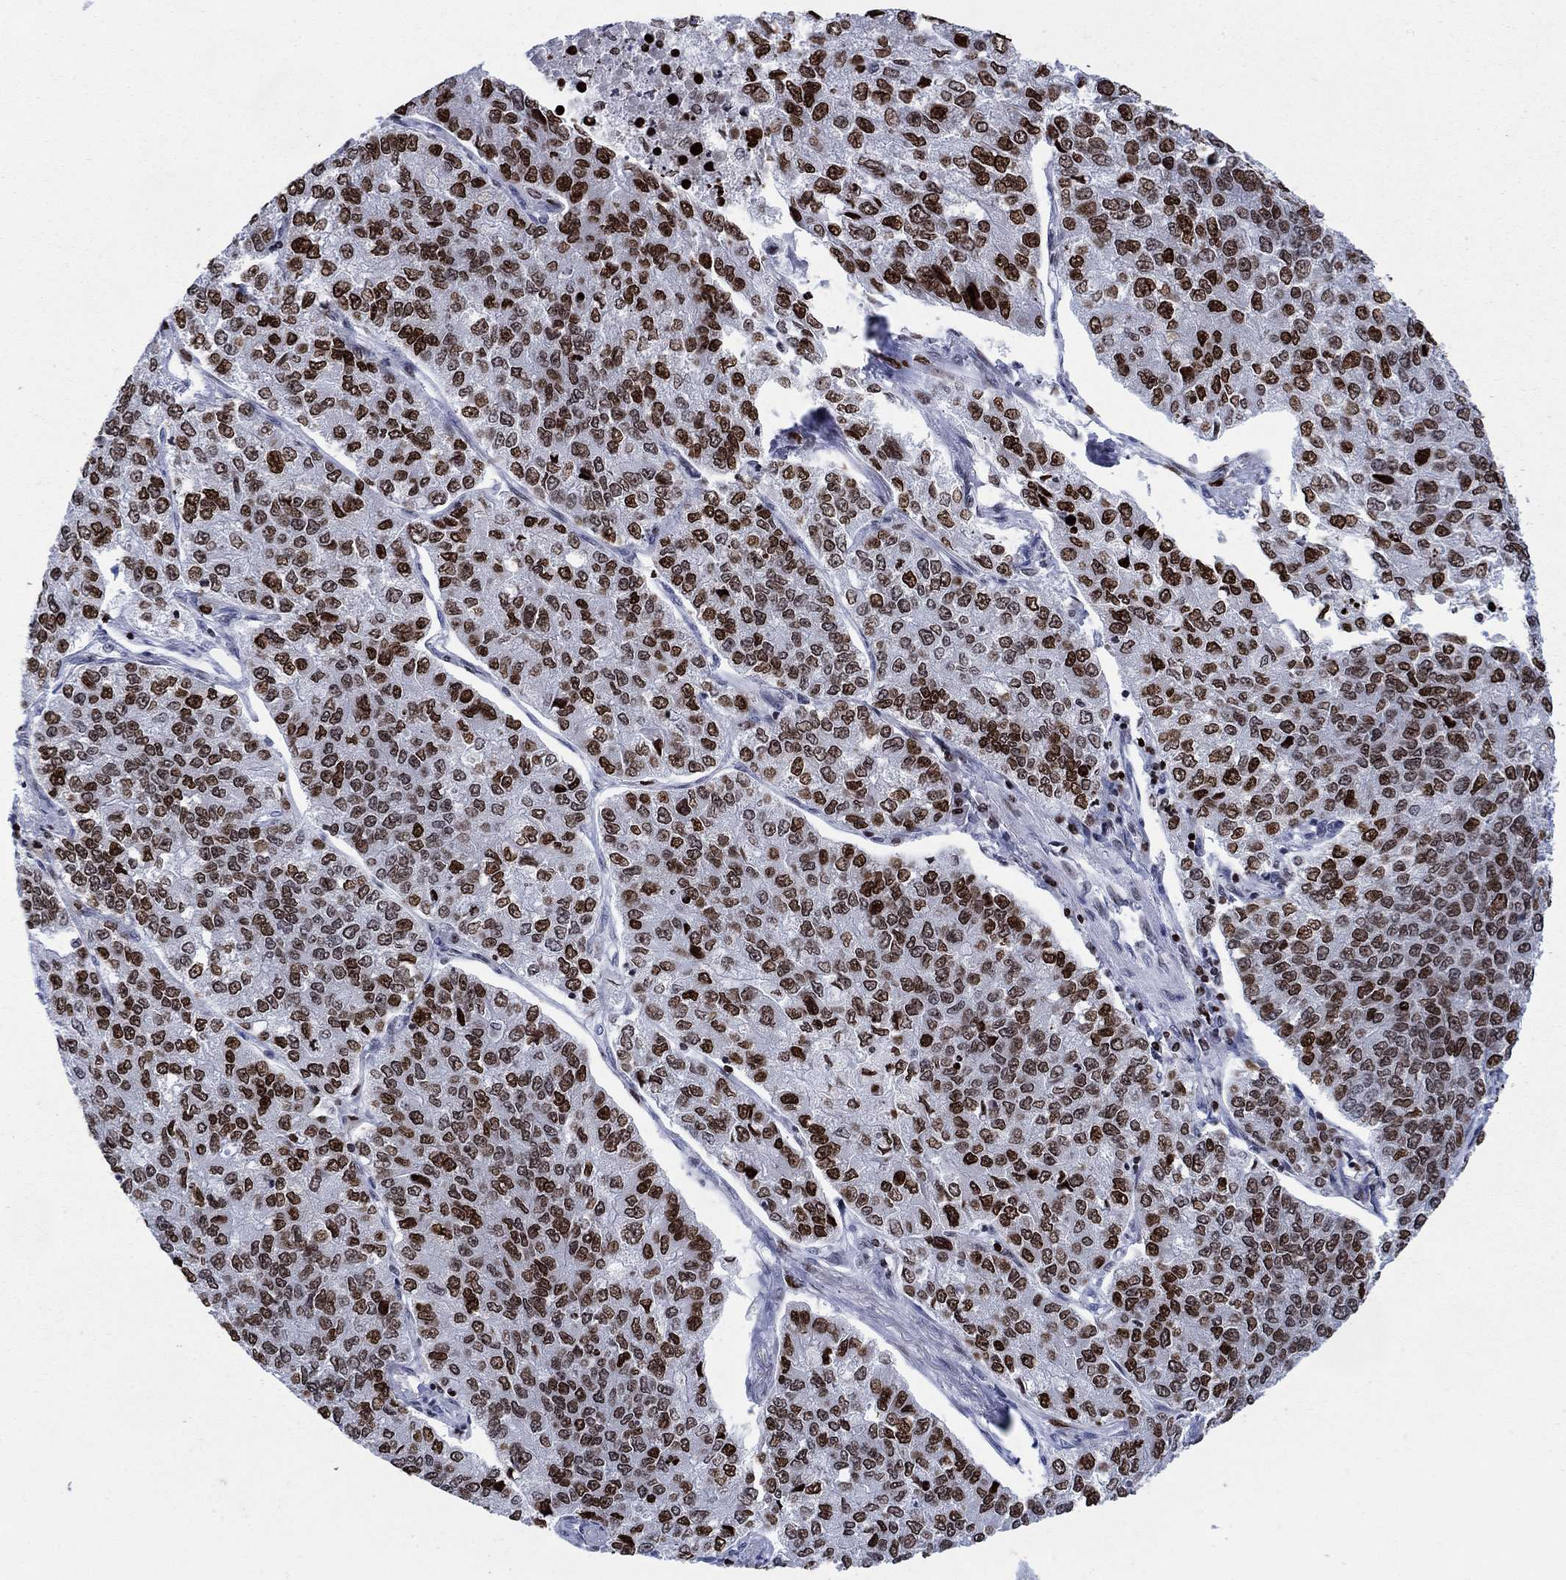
{"staining": {"intensity": "strong", "quantity": "25%-75%", "location": "nuclear"}, "tissue": "lung cancer", "cell_type": "Tumor cells", "image_type": "cancer", "snomed": [{"axis": "morphology", "description": "Adenocarcinoma, NOS"}, {"axis": "topography", "description": "Lung"}], "caption": "Lung cancer (adenocarcinoma) stained with a brown dye exhibits strong nuclear positive staining in about 25%-75% of tumor cells.", "gene": "HMGA1", "patient": {"sex": "male", "age": 49}}